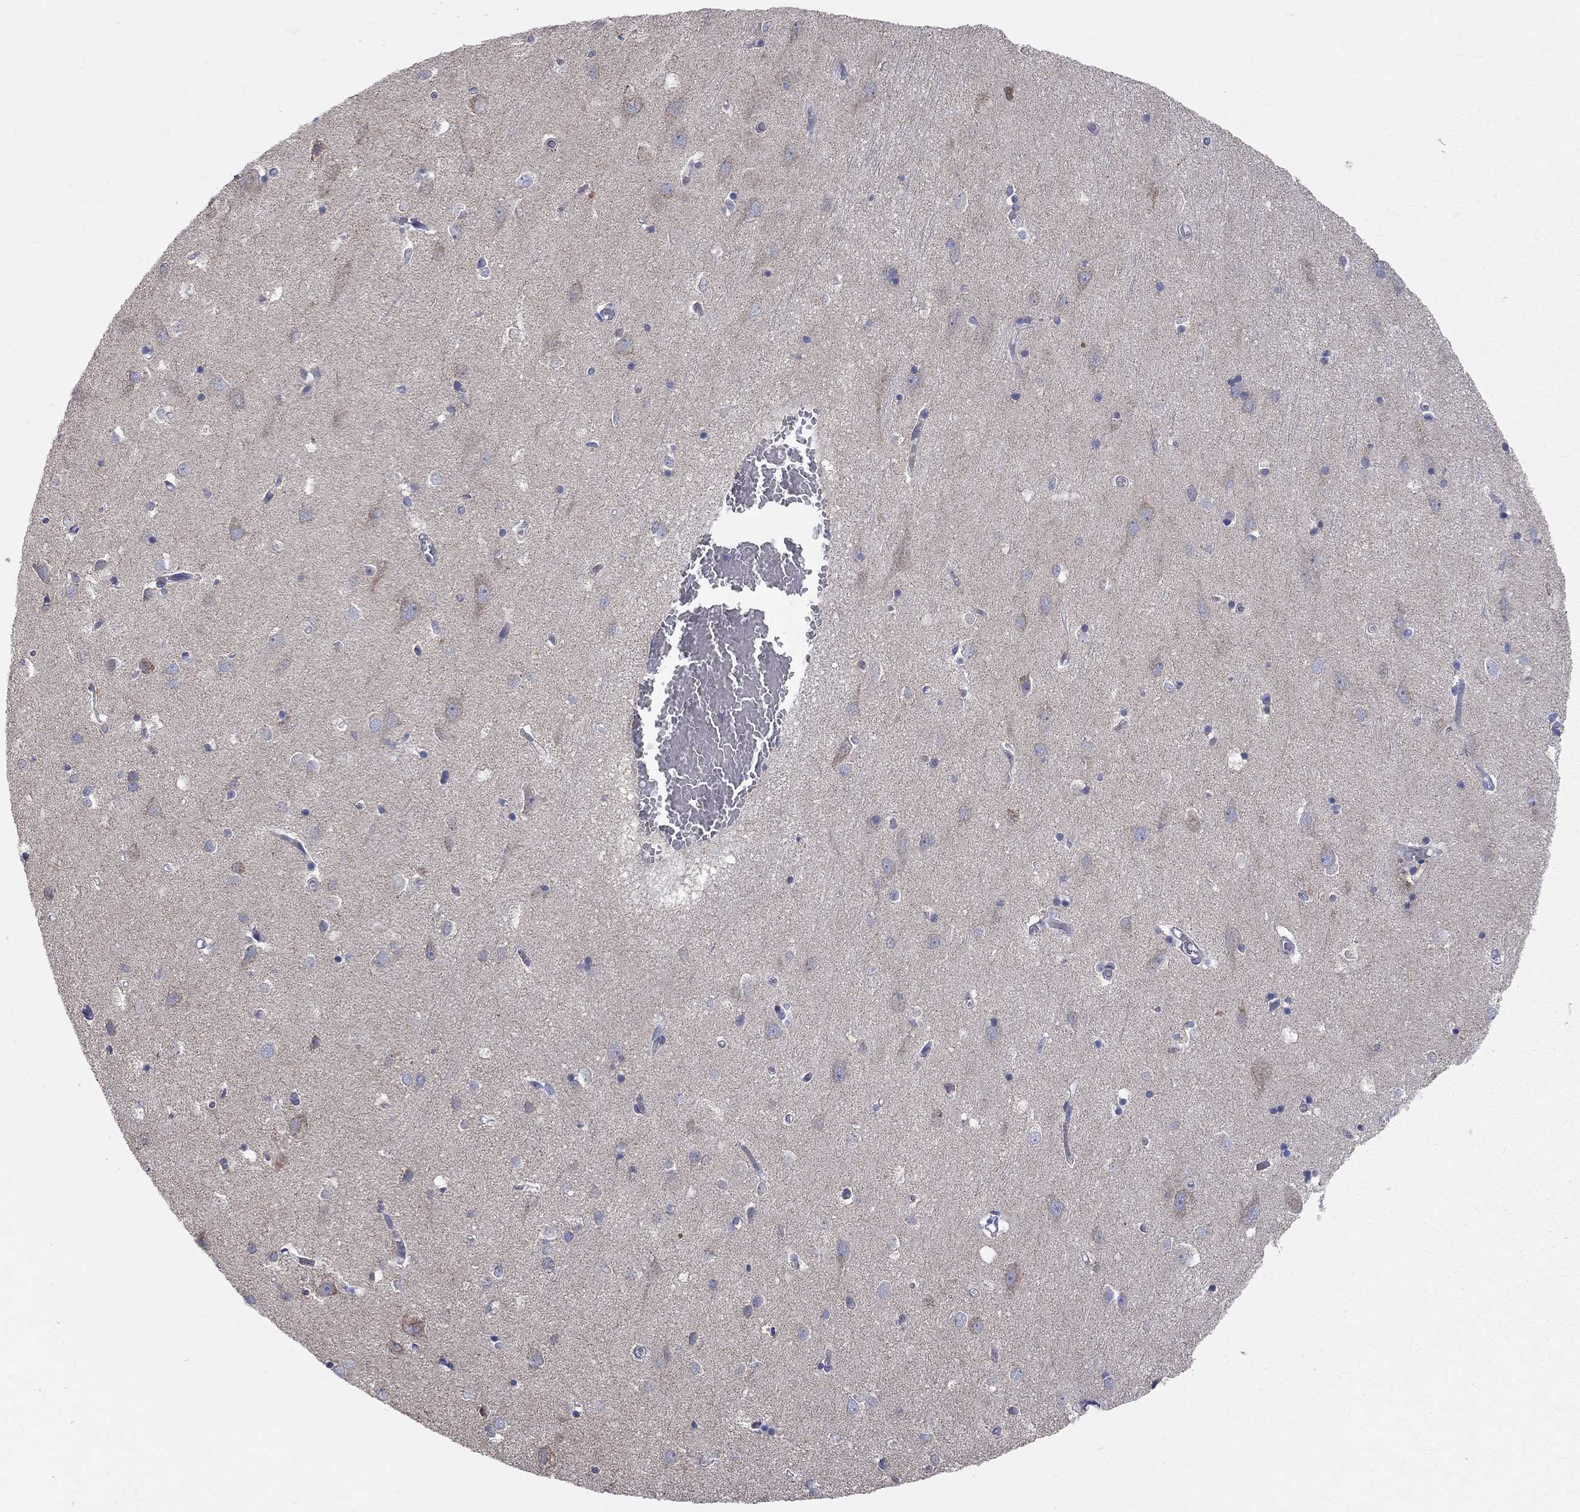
{"staining": {"intensity": "negative", "quantity": "none", "location": "none"}, "tissue": "cerebral cortex", "cell_type": "Endothelial cells", "image_type": "normal", "snomed": [{"axis": "morphology", "description": "Normal tissue, NOS"}, {"axis": "topography", "description": "Cerebral cortex"}], "caption": "An immunohistochemistry (IHC) histopathology image of normal cerebral cortex is shown. There is no staining in endothelial cells of cerebral cortex.", "gene": "CFAP161", "patient": {"sex": "male", "age": 70}}